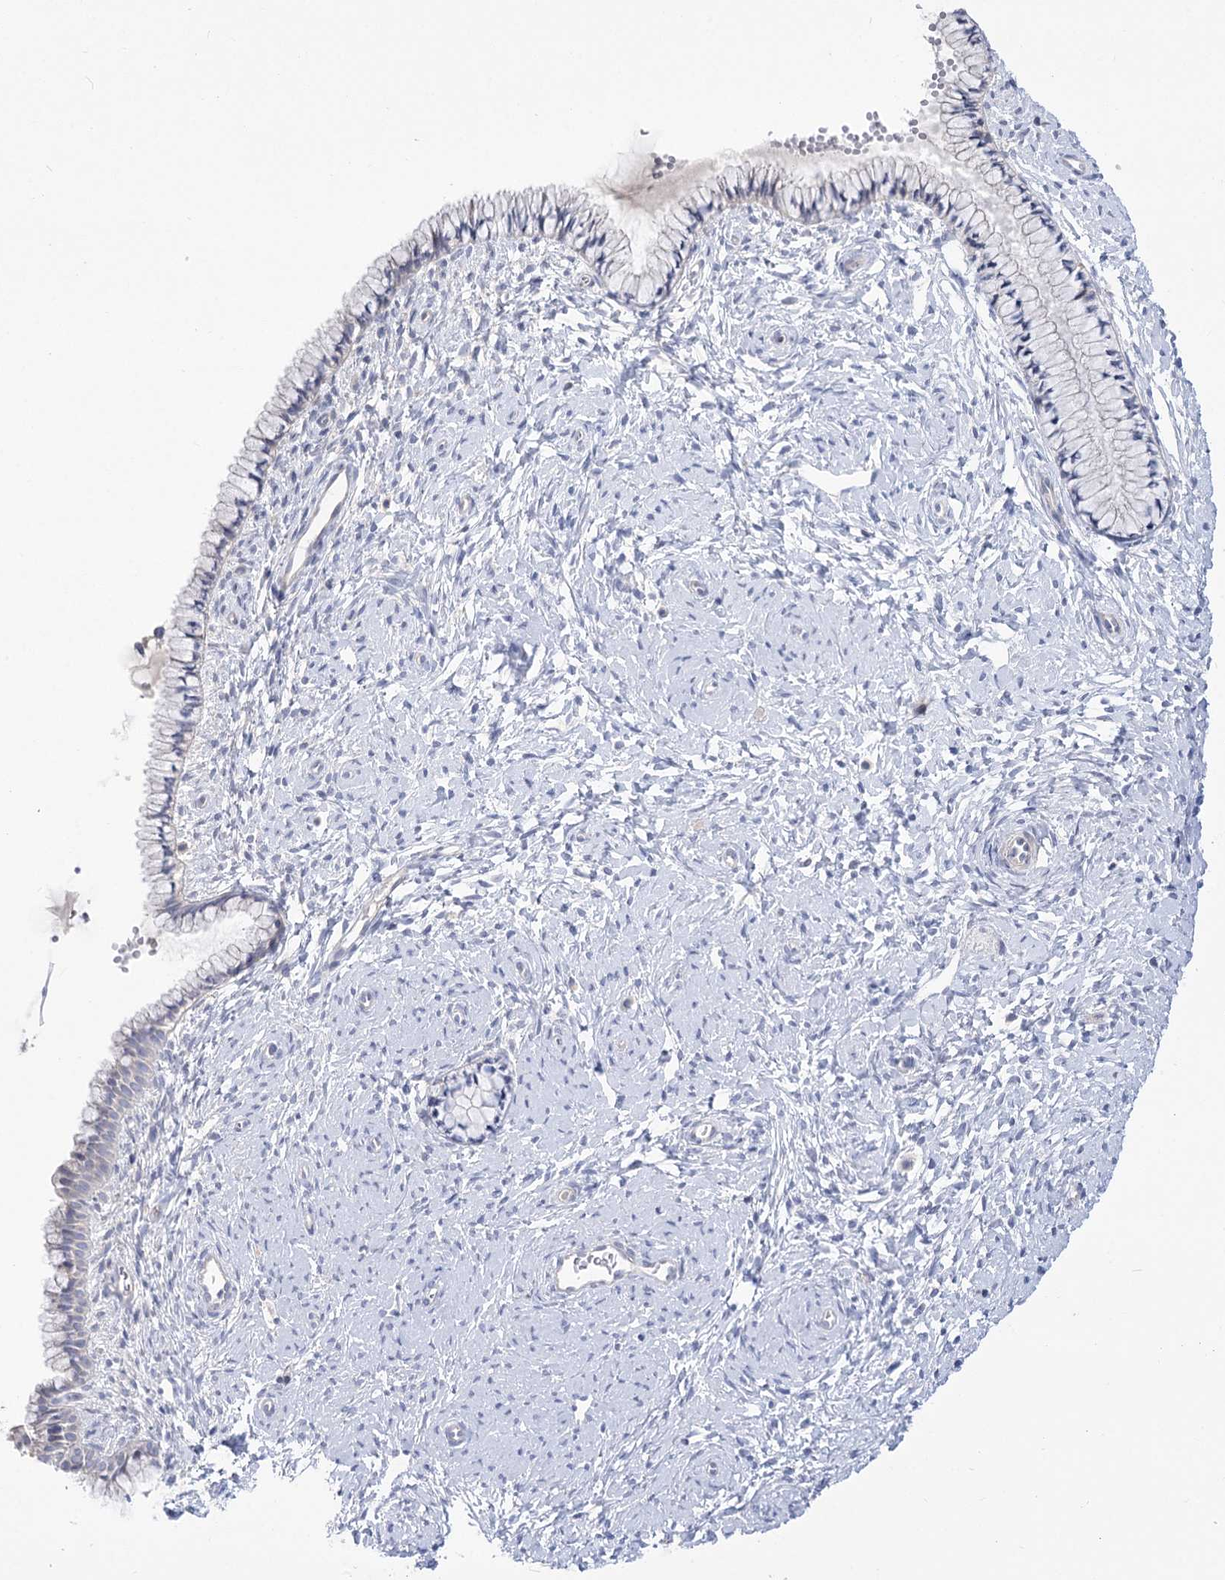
{"staining": {"intensity": "negative", "quantity": "none", "location": "none"}, "tissue": "cervix", "cell_type": "Glandular cells", "image_type": "normal", "snomed": [{"axis": "morphology", "description": "Normal tissue, NOS"}, {"axis": "topography", "description": "Cervix"}], "caption": "Benign cervix was stained to show a protein in brown. There is no significant positivity in glandular cells.", "gene": "HELT", "patient": {"sex": "female", "age": 33}}